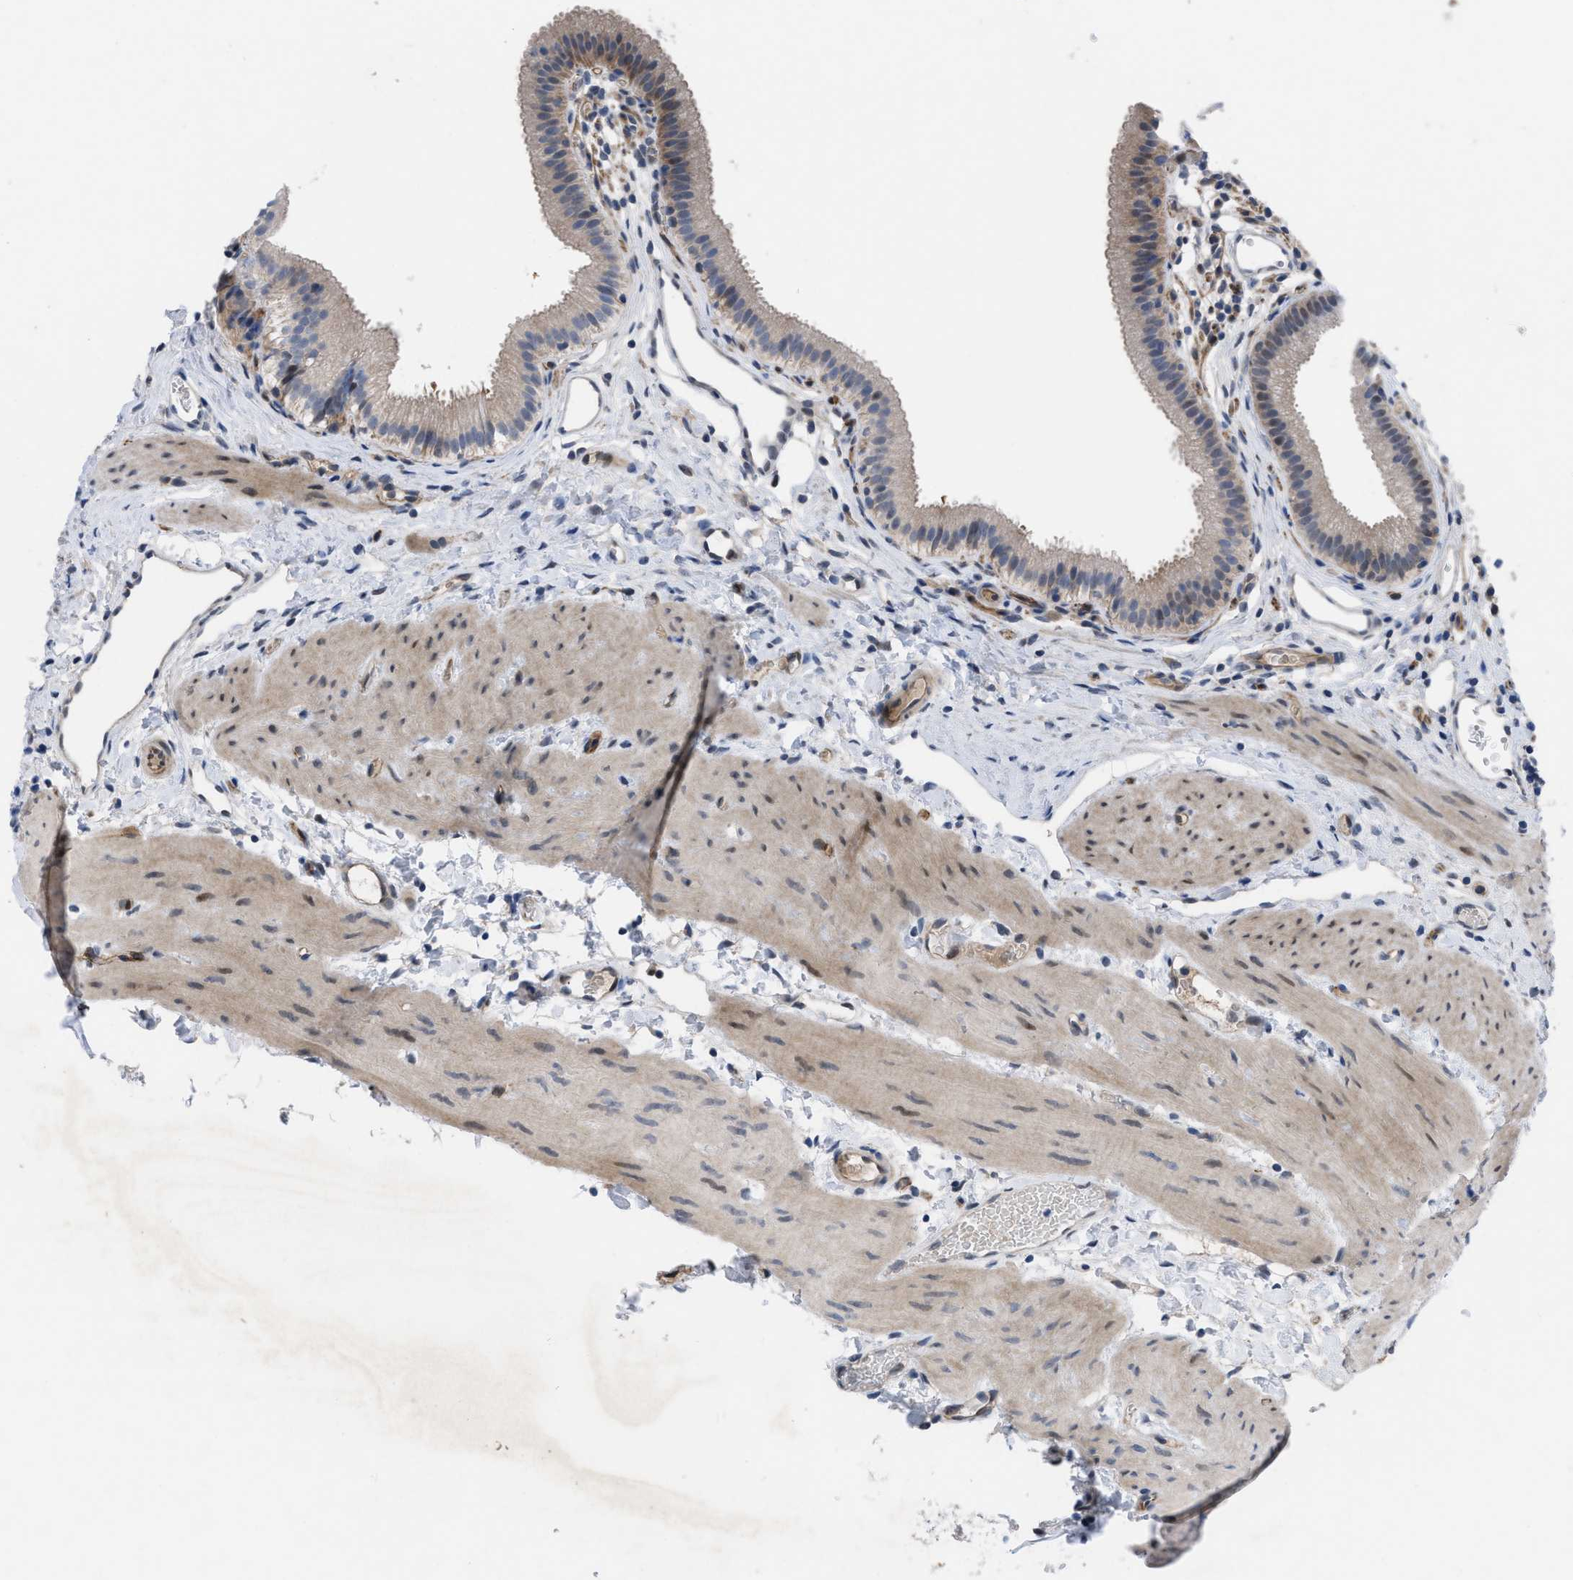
{"staining": {"intensity": "moderate", "quantity": ">75%", "location": "cytoplasmic/membranous"}, "tissue": "gallbladder", "cell_type": "Glandular cells", "image_type": "normal", "snomed": [{"axis": "morphology", "description": "Normal tissue, NOS"}, {"axis": "topography", "description": "Gallbladder"}], "caption": "A brown stain labels moderate cytoplasmic/membranous positivity of a protein in glandular cells of normal human gallbladder.", "gene": "IL17RE", "patient": {"sex": "female", "age": 26}}